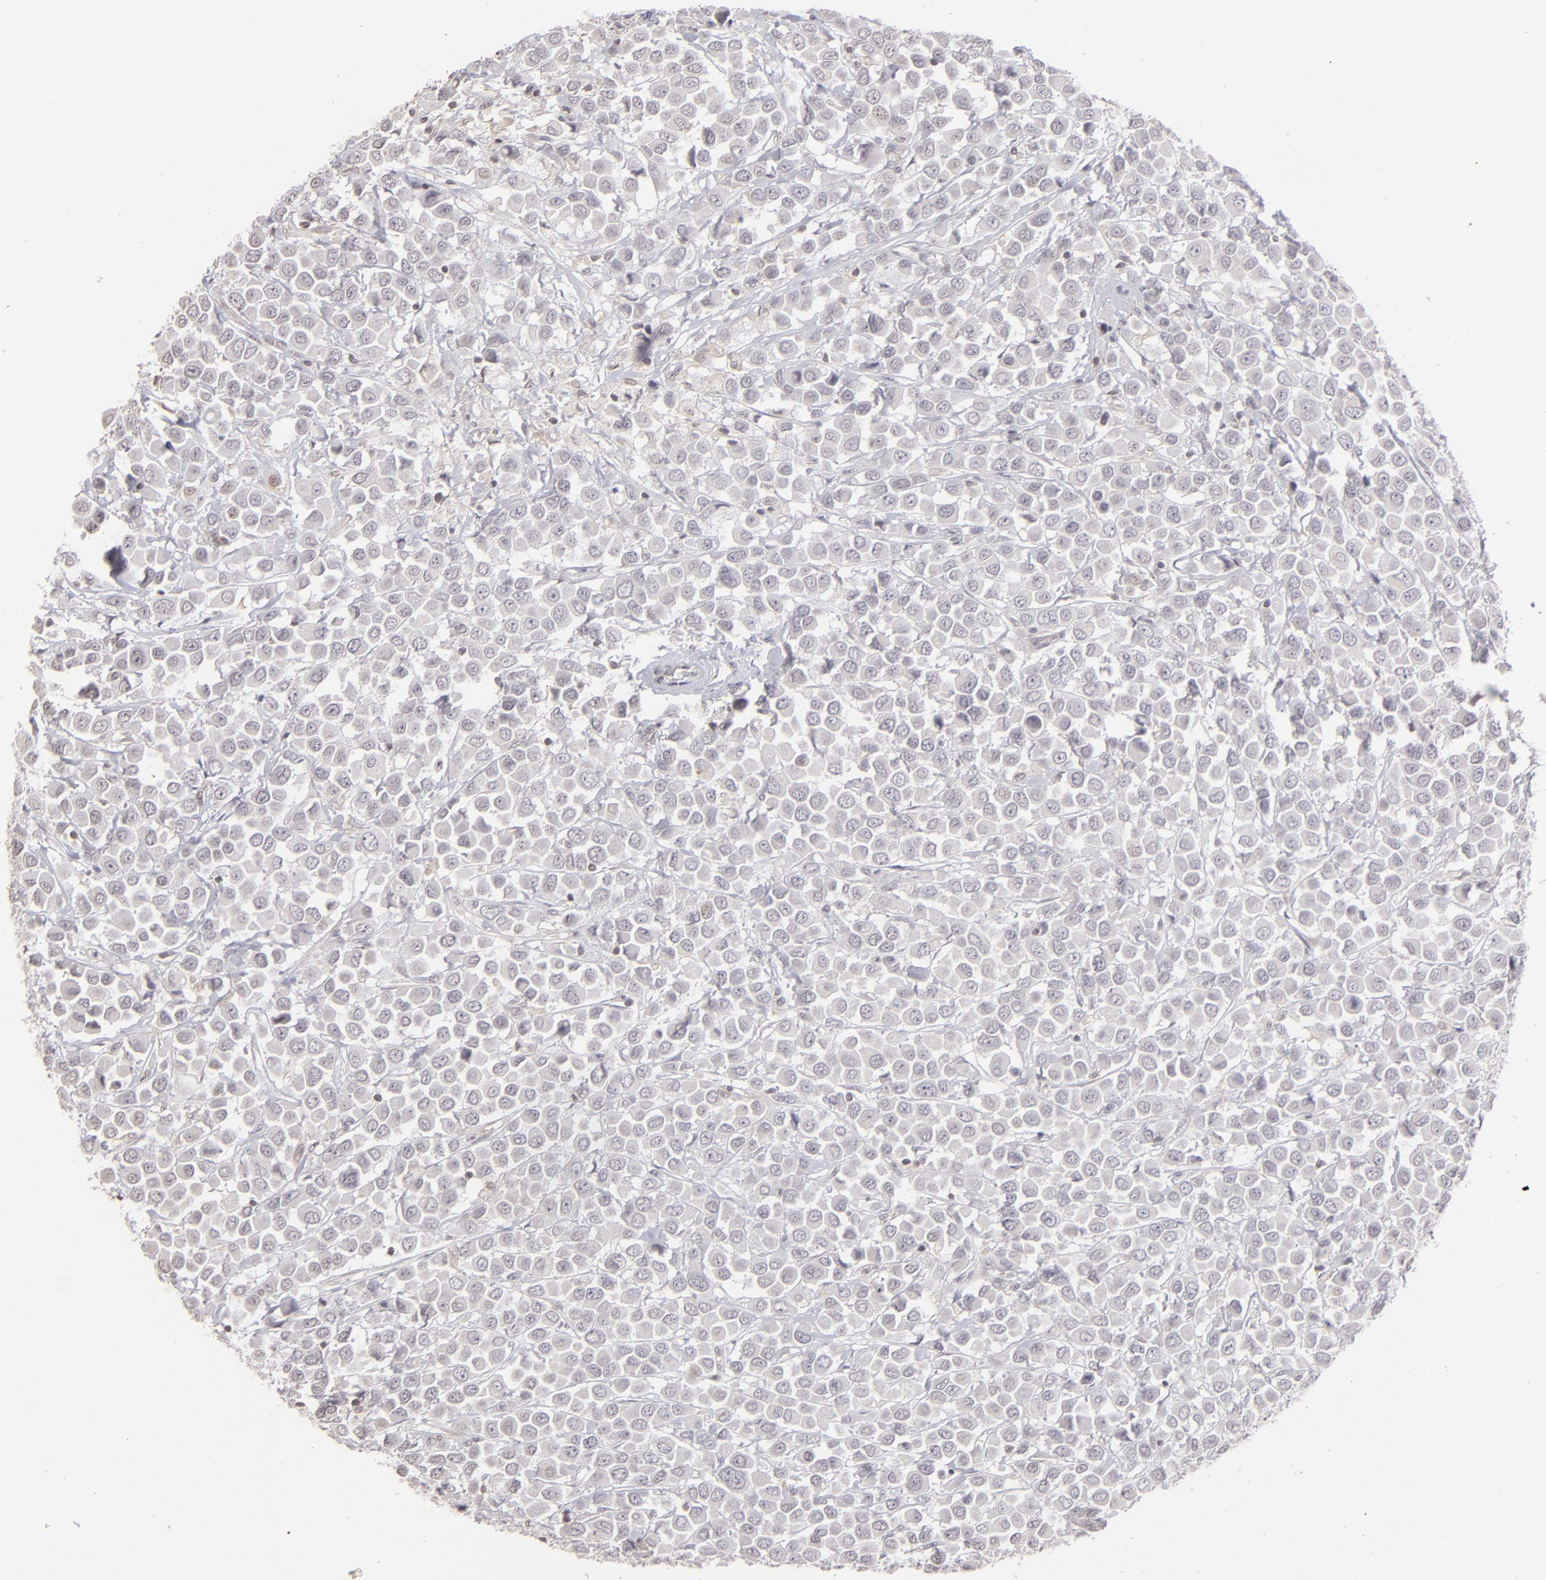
{"staining": {"intensity": "negative", "quantity": "none", "location": "none"}, "tissue": "breast cancer", "cell_type": "Tumor cells", "image_type": "cancer", "snomed": [{"axis": "morphology", "description": "Duct carcinoma"}, {"axis": "topography", "description": "Breast"}], "caption": "Immunohistochemistry image of breast cancer stained for a protein (brown), which exhibits no expression in tumor cells. (Brightfield microscopy of DAB (3,3'-diaminobenzidine) immunohistochemistry (IHC) at high magnification).", "gene": "CLDN2", "patient": {"sex": "female", "age": 61}}